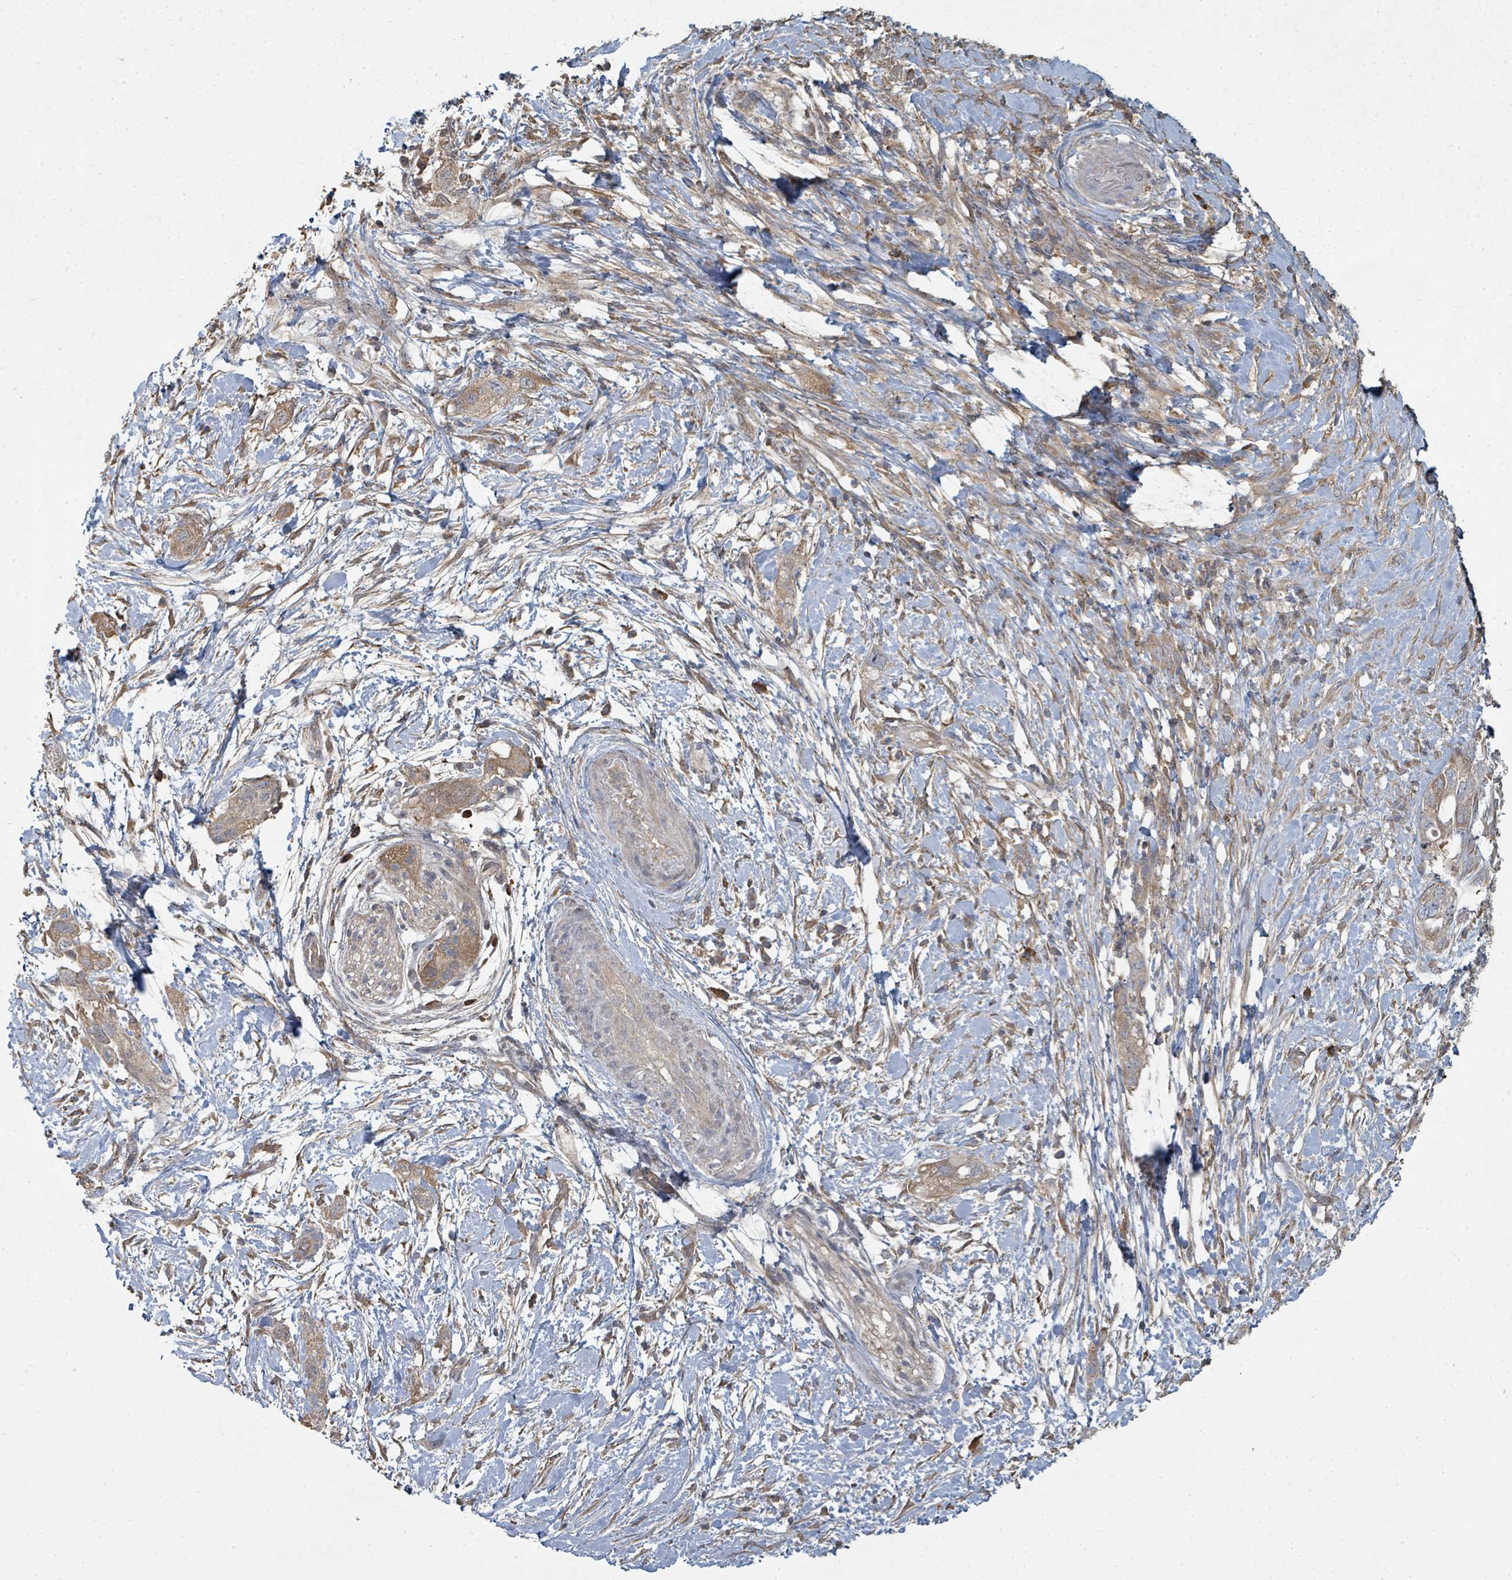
{"staining": {"intensity": "weak", "quantity": ">75%", "location": "cytoplasmic/membranous"}, "tissue": "pancreatic cancer", "cell_type": "Tumor cells", "image_type": "cancer", "snomed": [{"axis": "morphology", "description": "Adenocarcinoma, NOS"}, {"axis": "topography", "description": "Pancreas"}], "caption": "Pancreatic cancer (adenocarcinoma) stained with a protein marker displays weak staining in tumor cells.", "gene": "WDFY1", "patient": {"sex": "female", "age": 72}}